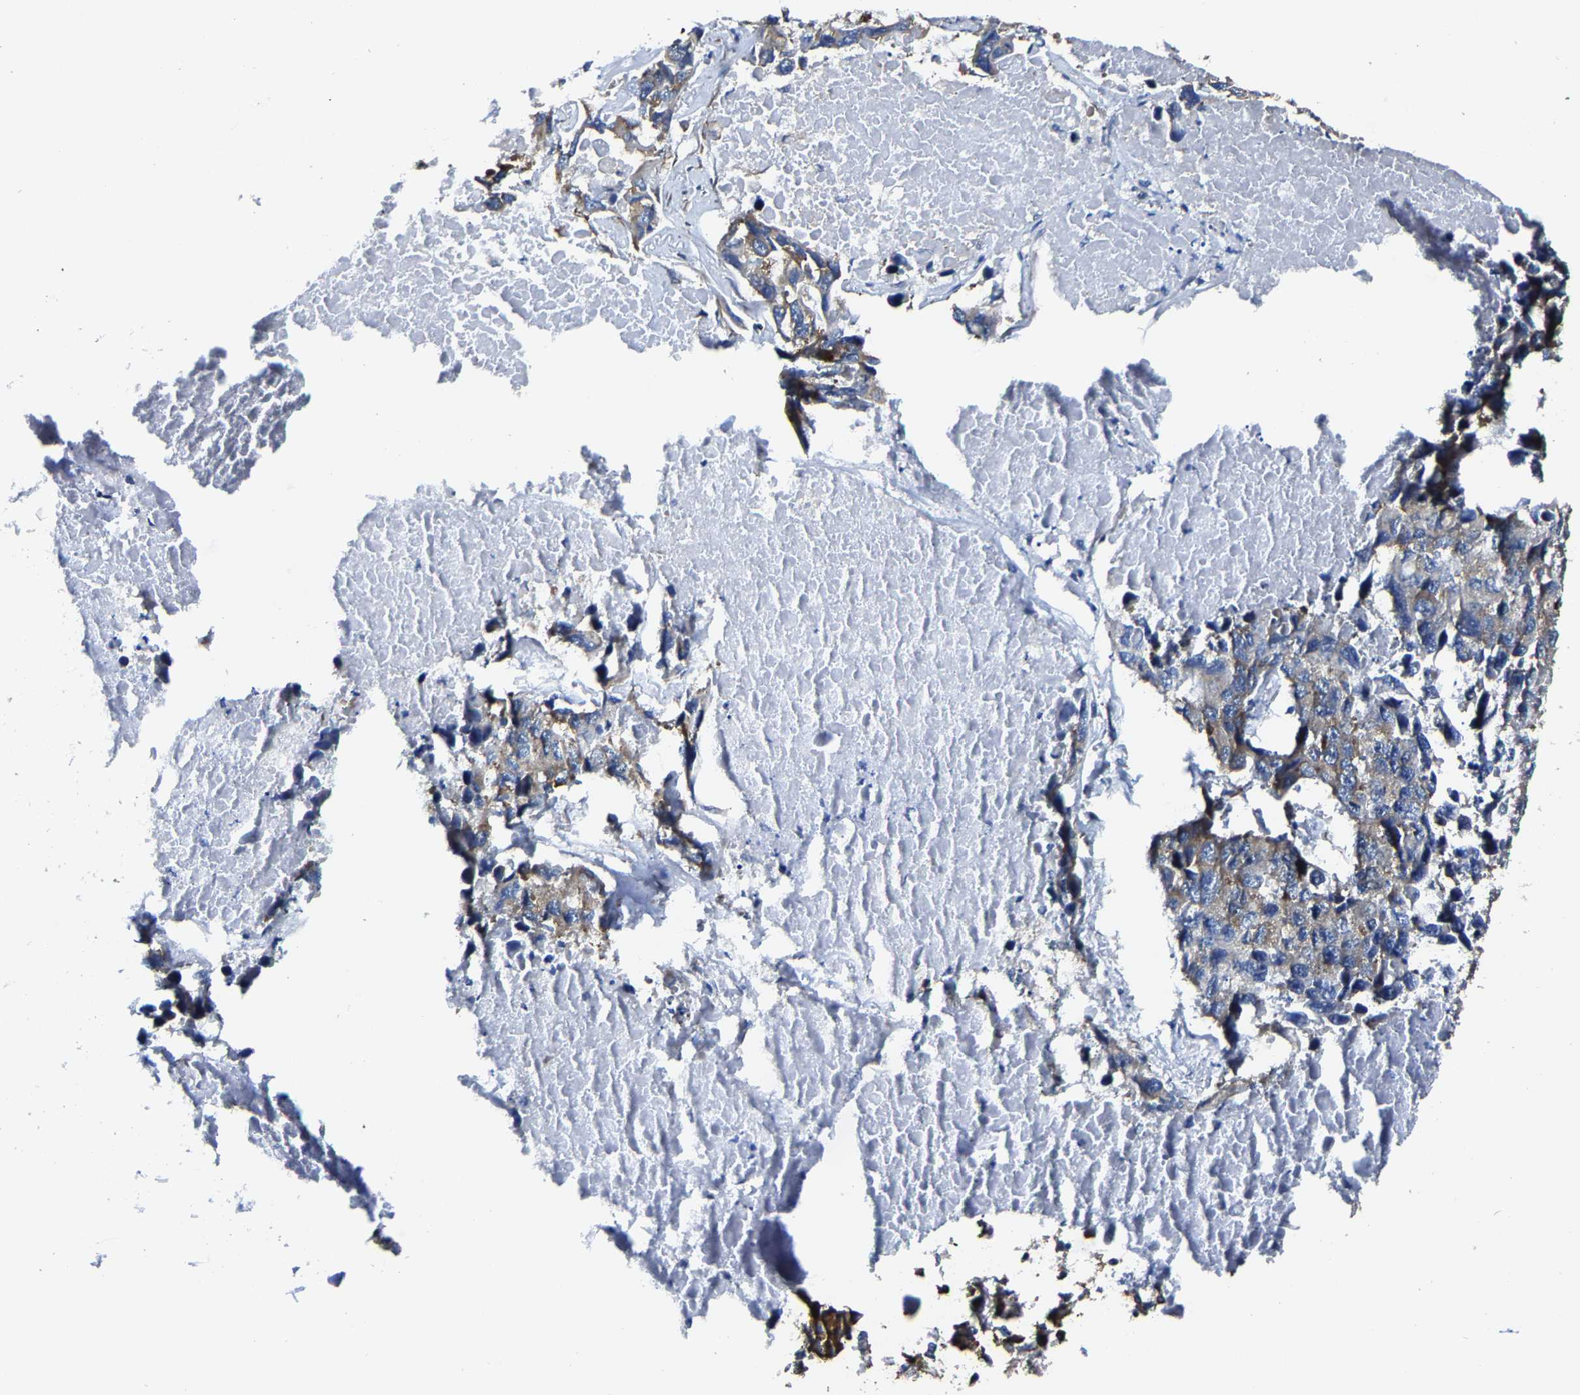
{"staining": {"intensity": "weak", "quantity": "25%-75%", "location": "cytoplasmic/membranous"}, "tissue": "lung cancer", "cell_type": "Tumor cells", "image_type": "cancer", "snomed": [{"axis": "morphology", "description": "Adenocarcinoma, NOS"}, {"axis": "topography", "description": "Lung"}], "caption": "This photomicrograph exhibits immunohistochemistry (IHC) staining of lung adenocarcinoma, with low weak cytoplasmic/membranous positivity in approximately 25%-75% of tumor cells.", "gene": "G3BP2", "patient": {"sex": "male", "age": 64}}